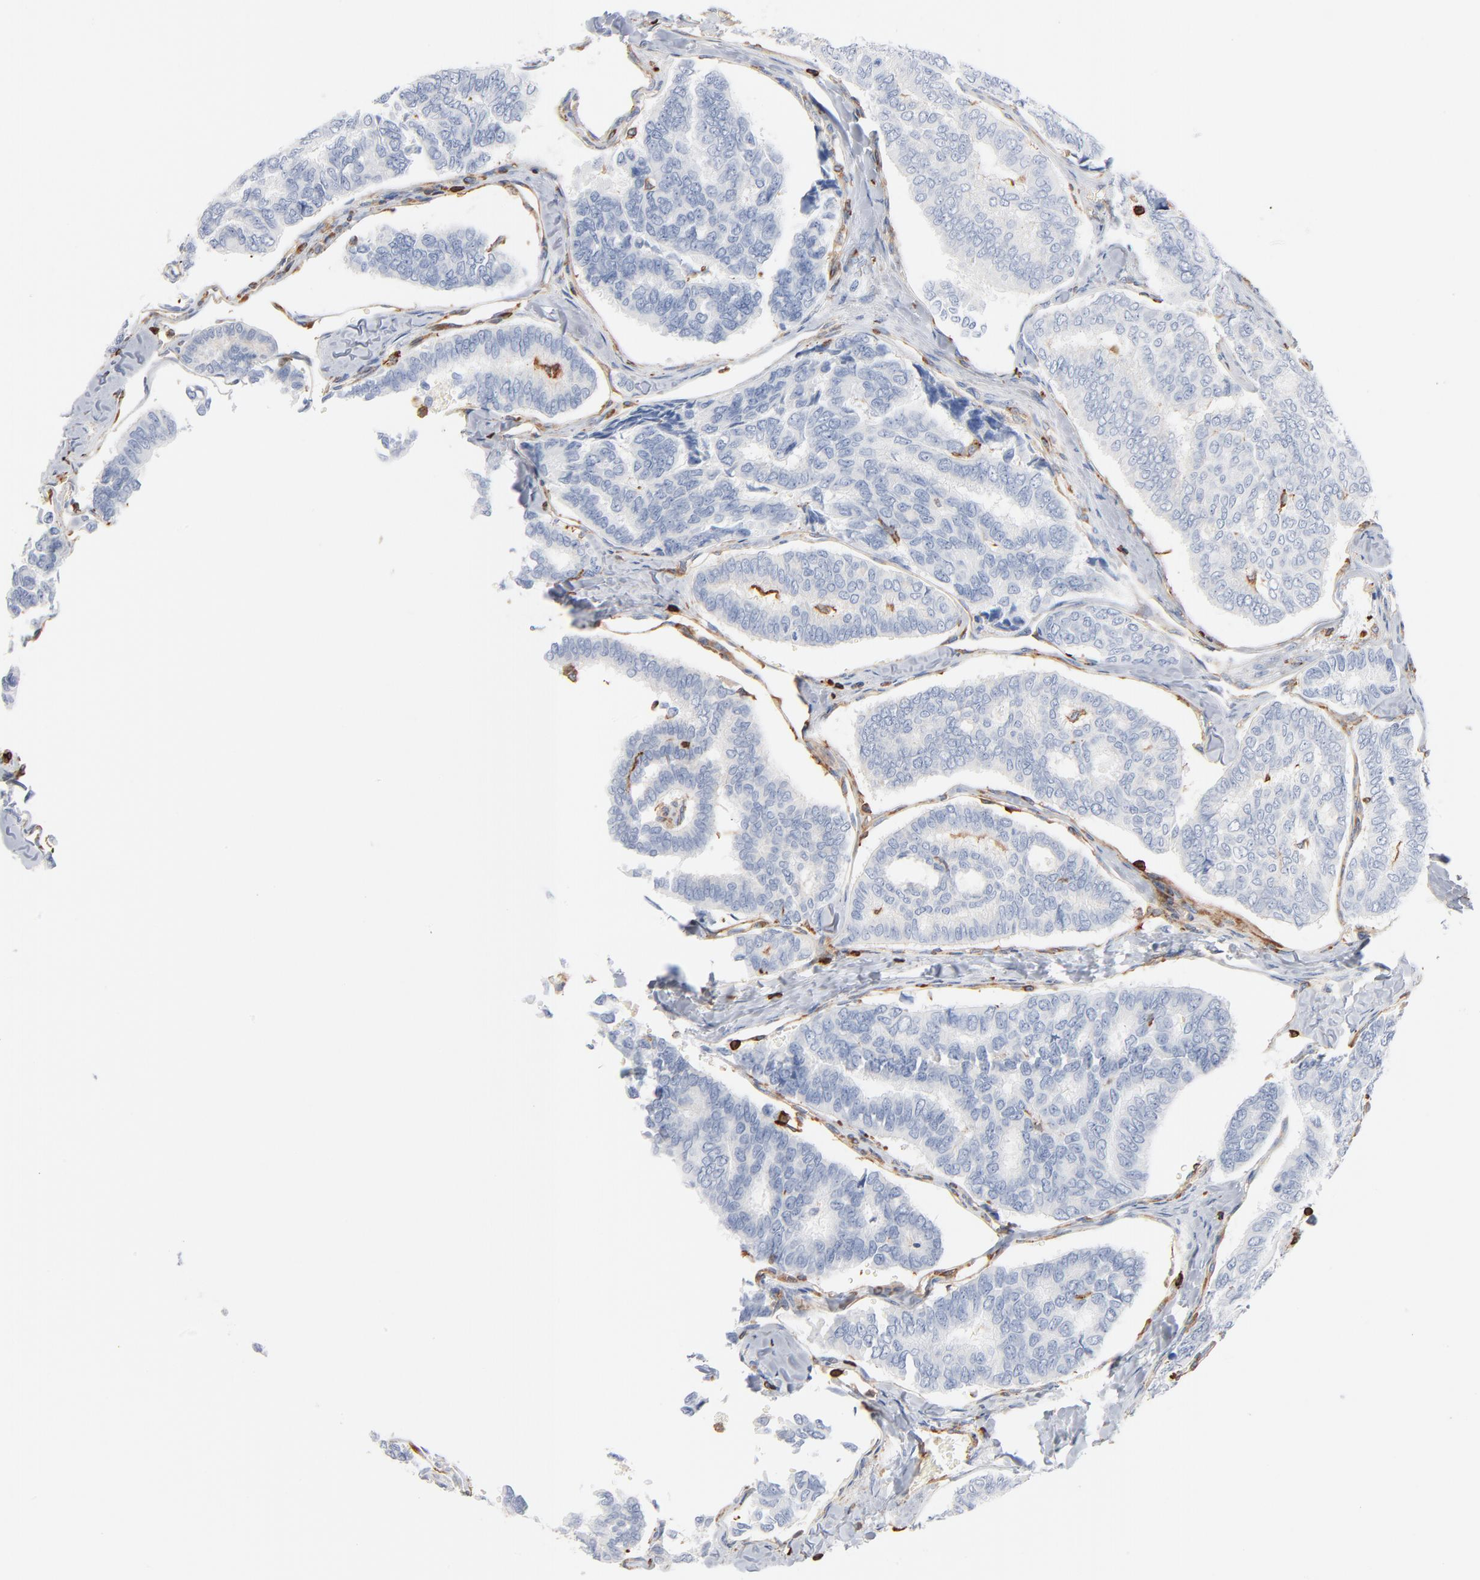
{"staining": {"intensity": "negative", "quantity": "none", "location": "none"}, "tissue": "thyroid cancer", "cell_type": "Tumor cells", "image_type": "cancer", "snomed": [{"axis": "morphology", "description": "Papillary adenocarcinoma, NOS"}, {"axis": "topography", "description": "Thyroid gland"}], "caption": "Immunohistochemical staining of thyroid papillary adenocarcinoma reveals no significant expression in tumor cells. The staining is performed using DAB (3,3'-diaminobenzidine) brown chromogen with nuclei counter-stained in using hematoxylin.", "gene": "SH3KBP1", "patient": {"sex": "female", "age": 35}}